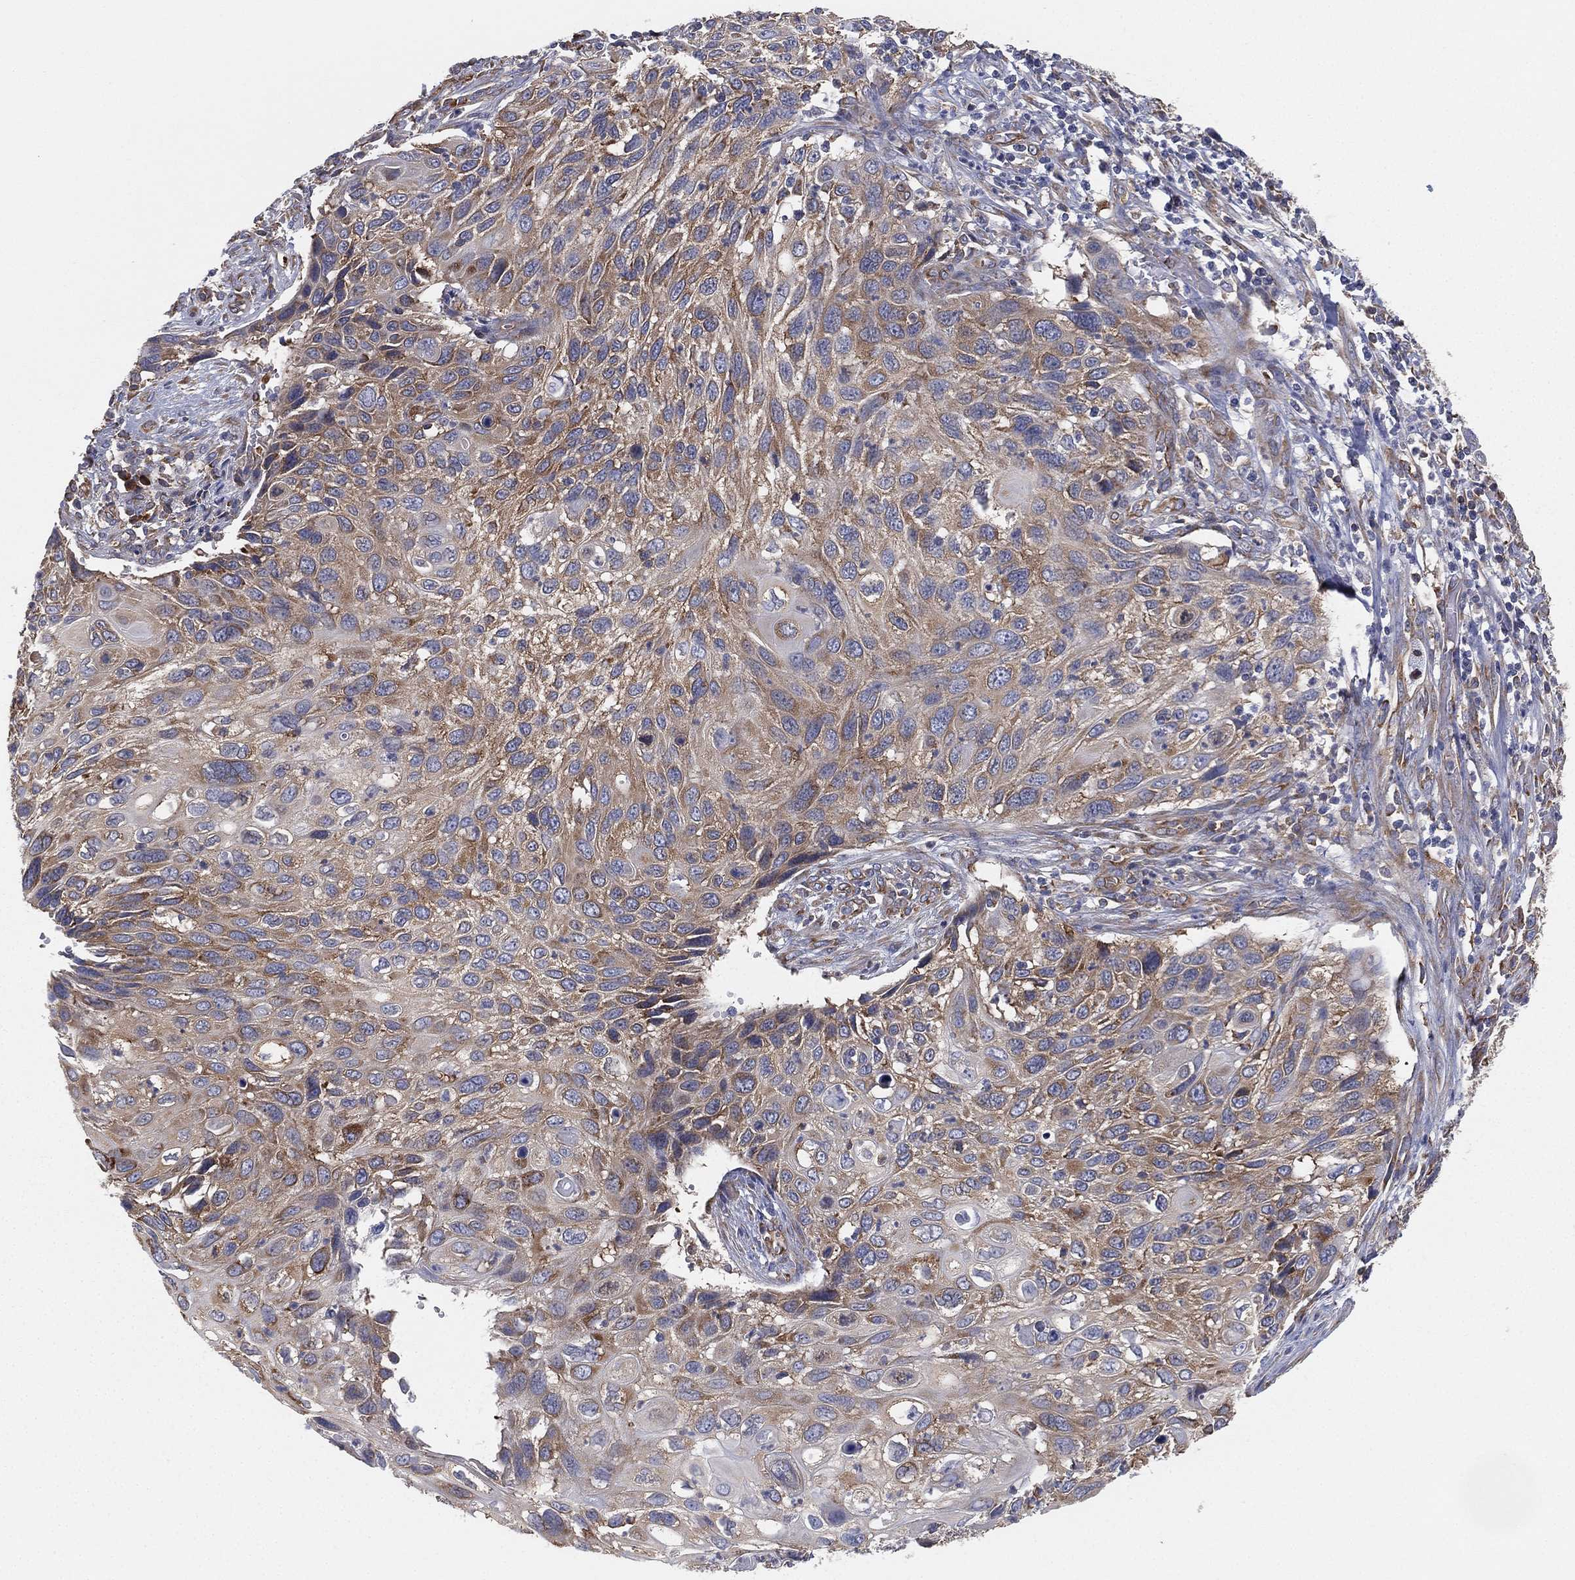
{"staining": {"intensity": "moderate", "quantity": "25%-75%", "location": "cytoplasmic/membranous"}, "tissue": "cervical cancer", "cell_type": "Tumor cells", "image_type": "cancer", "snomed": [{"axis": "morphology", "description": "Squamous cell carcinoma, NOS"}, {"axis": "topography", "description": "Cervix"}], "caption": "Cervical cancer (squamous cell carcinoma) stained with immunohistochemistry (IHC) demonstrates moderate cytoplasmic/membranous expression in approximately 25%-75% of tumor cells.", "gene": "FARSA", "patient": {"sex": "female", "age": 70}}